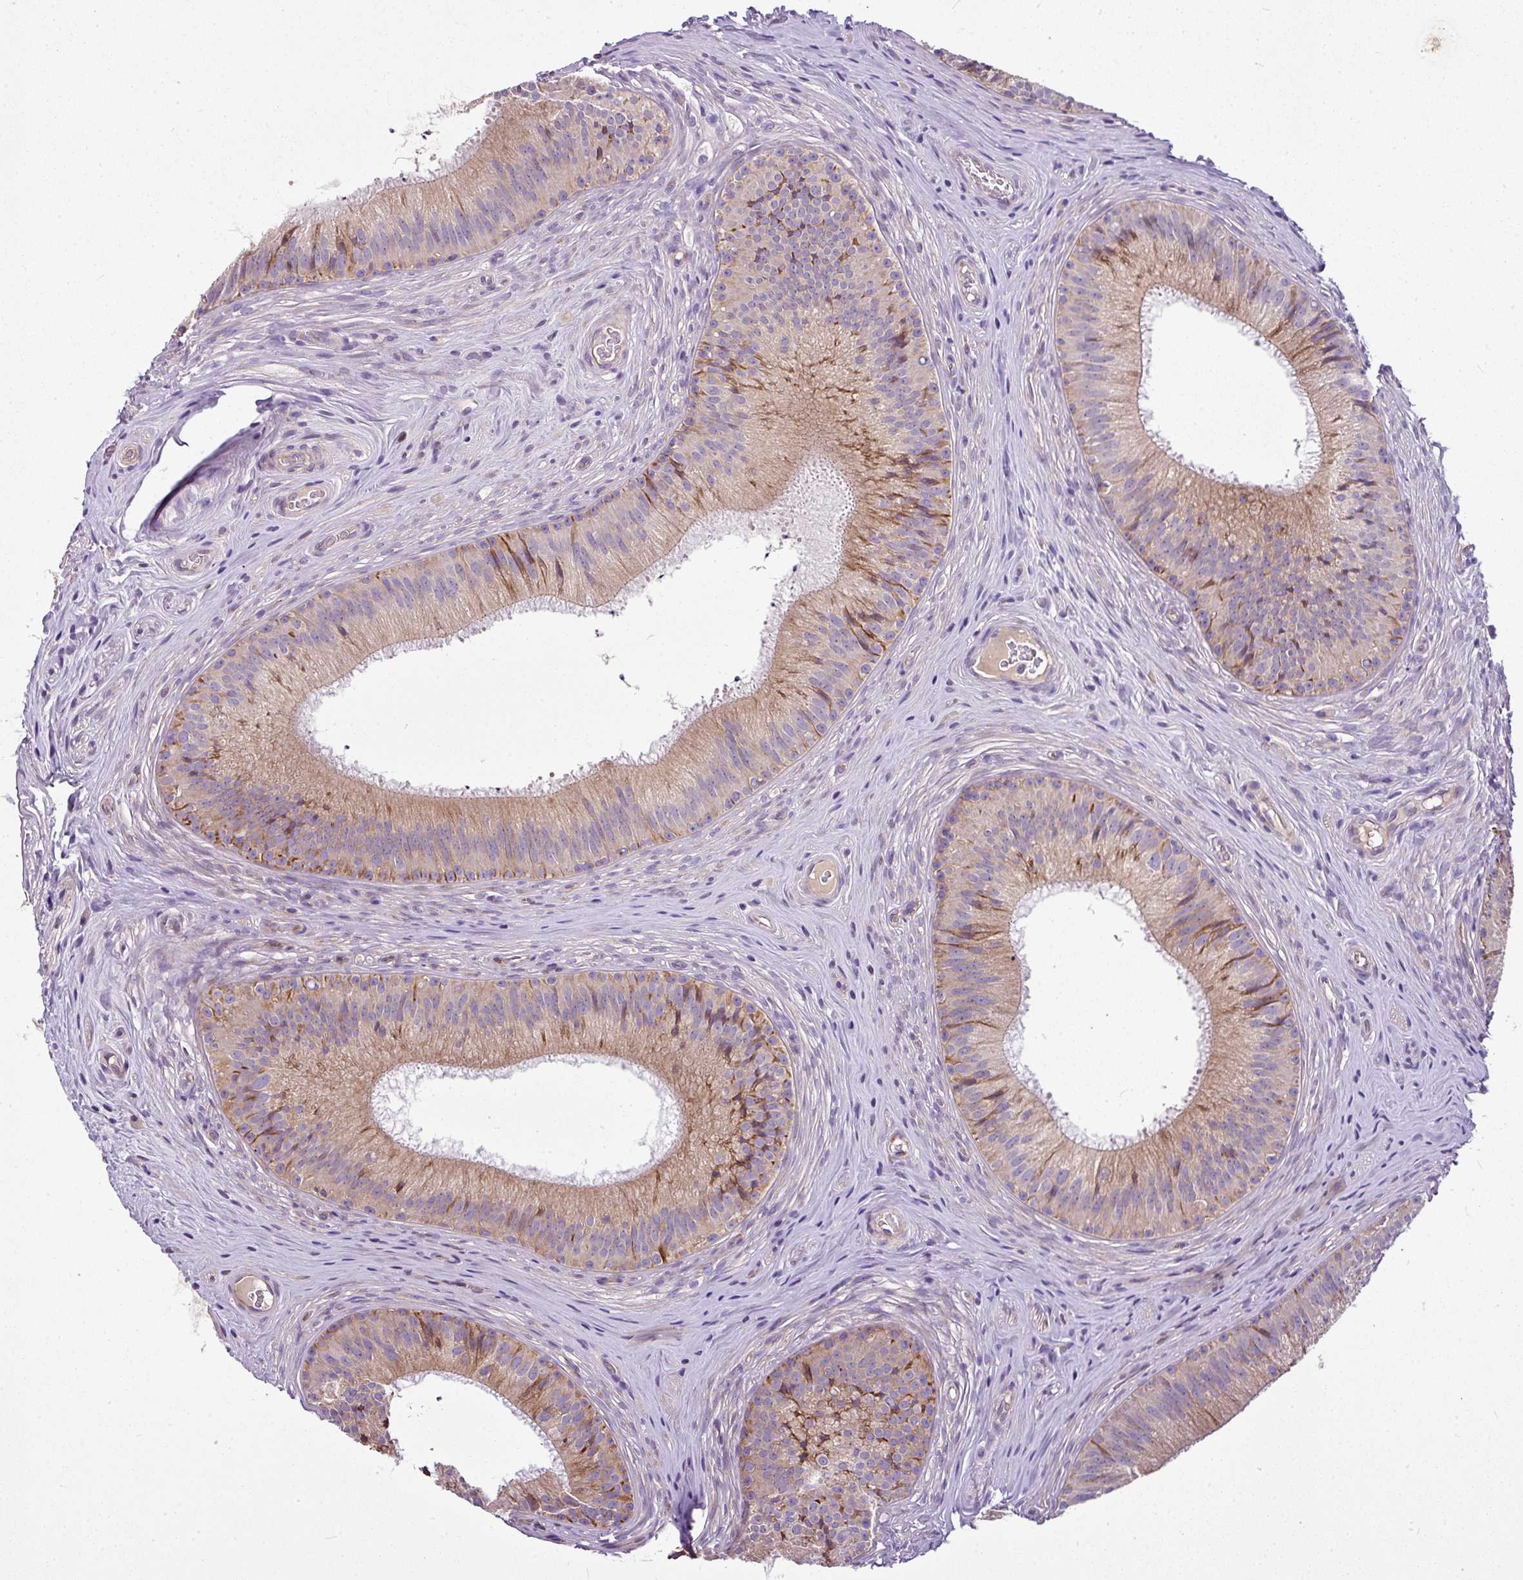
{"staining": {"intensity": "moderate", "quantity": "25%-75%", "location": "cytoplasmic/membranous"}, "tissue": "epididymis", "cell_type": "Glandular cells", "image_type": "normal", "snomed": [{"axis": "morphology", "description": "Normal tissue, NOS"}, {"axis": "topography", "description": "Epididymis"}], "caption": "Protein expression analysis of normal epididymis reveals moderate cytoplasmic/membranous expression in approximately 25%-75% of glandular cells. The staining is performed using DAB (3,3'-diaminobenzidine) brown chromogen to label protein expression. The nuclei are counter-stained blue using hematoxylin.", "gene": "GAN", "patient": {"sex": "male", "age": 24}}